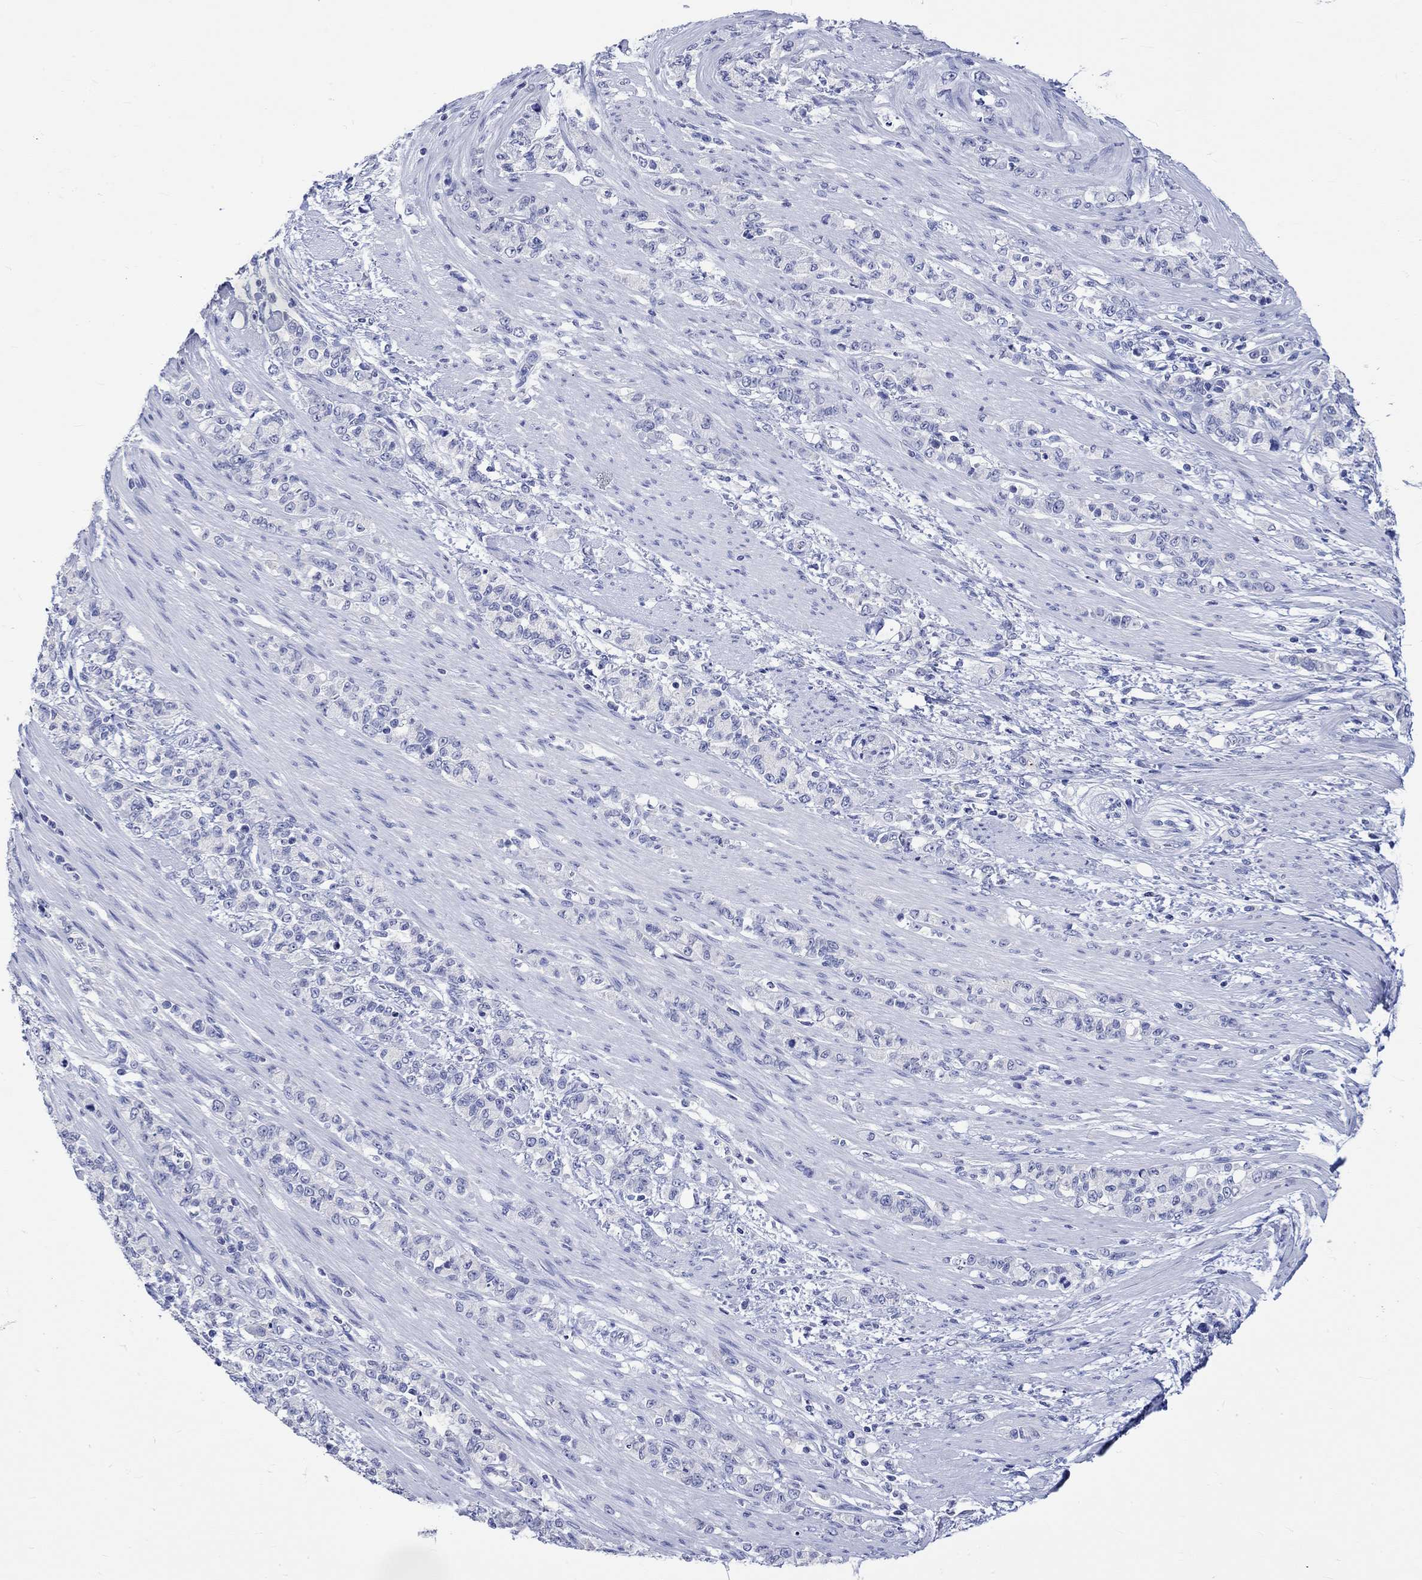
{"staining": {"intensity": "negative", "quantity": "none", "location": "none"}, "tissue": "stomach cancer", "cell_type": "Tumor cells", "image_type": "cancer", "snomed": [{"axis": "morphology", "description": "Normal tissue, NOS"}, {"axis": "morphology", "description": "Adenocarcinoma, NOS"}, {"axis": "topography", "description": "Stomach"}], "caption": "Immunohistochemistry image of neoplastic tissue: adenocarcinoma (stomach) stained with DAB displays no significant protein staining in tumor cells.", "gene": "KLHL35", "patient": {"sex": "female", "age": 79}}